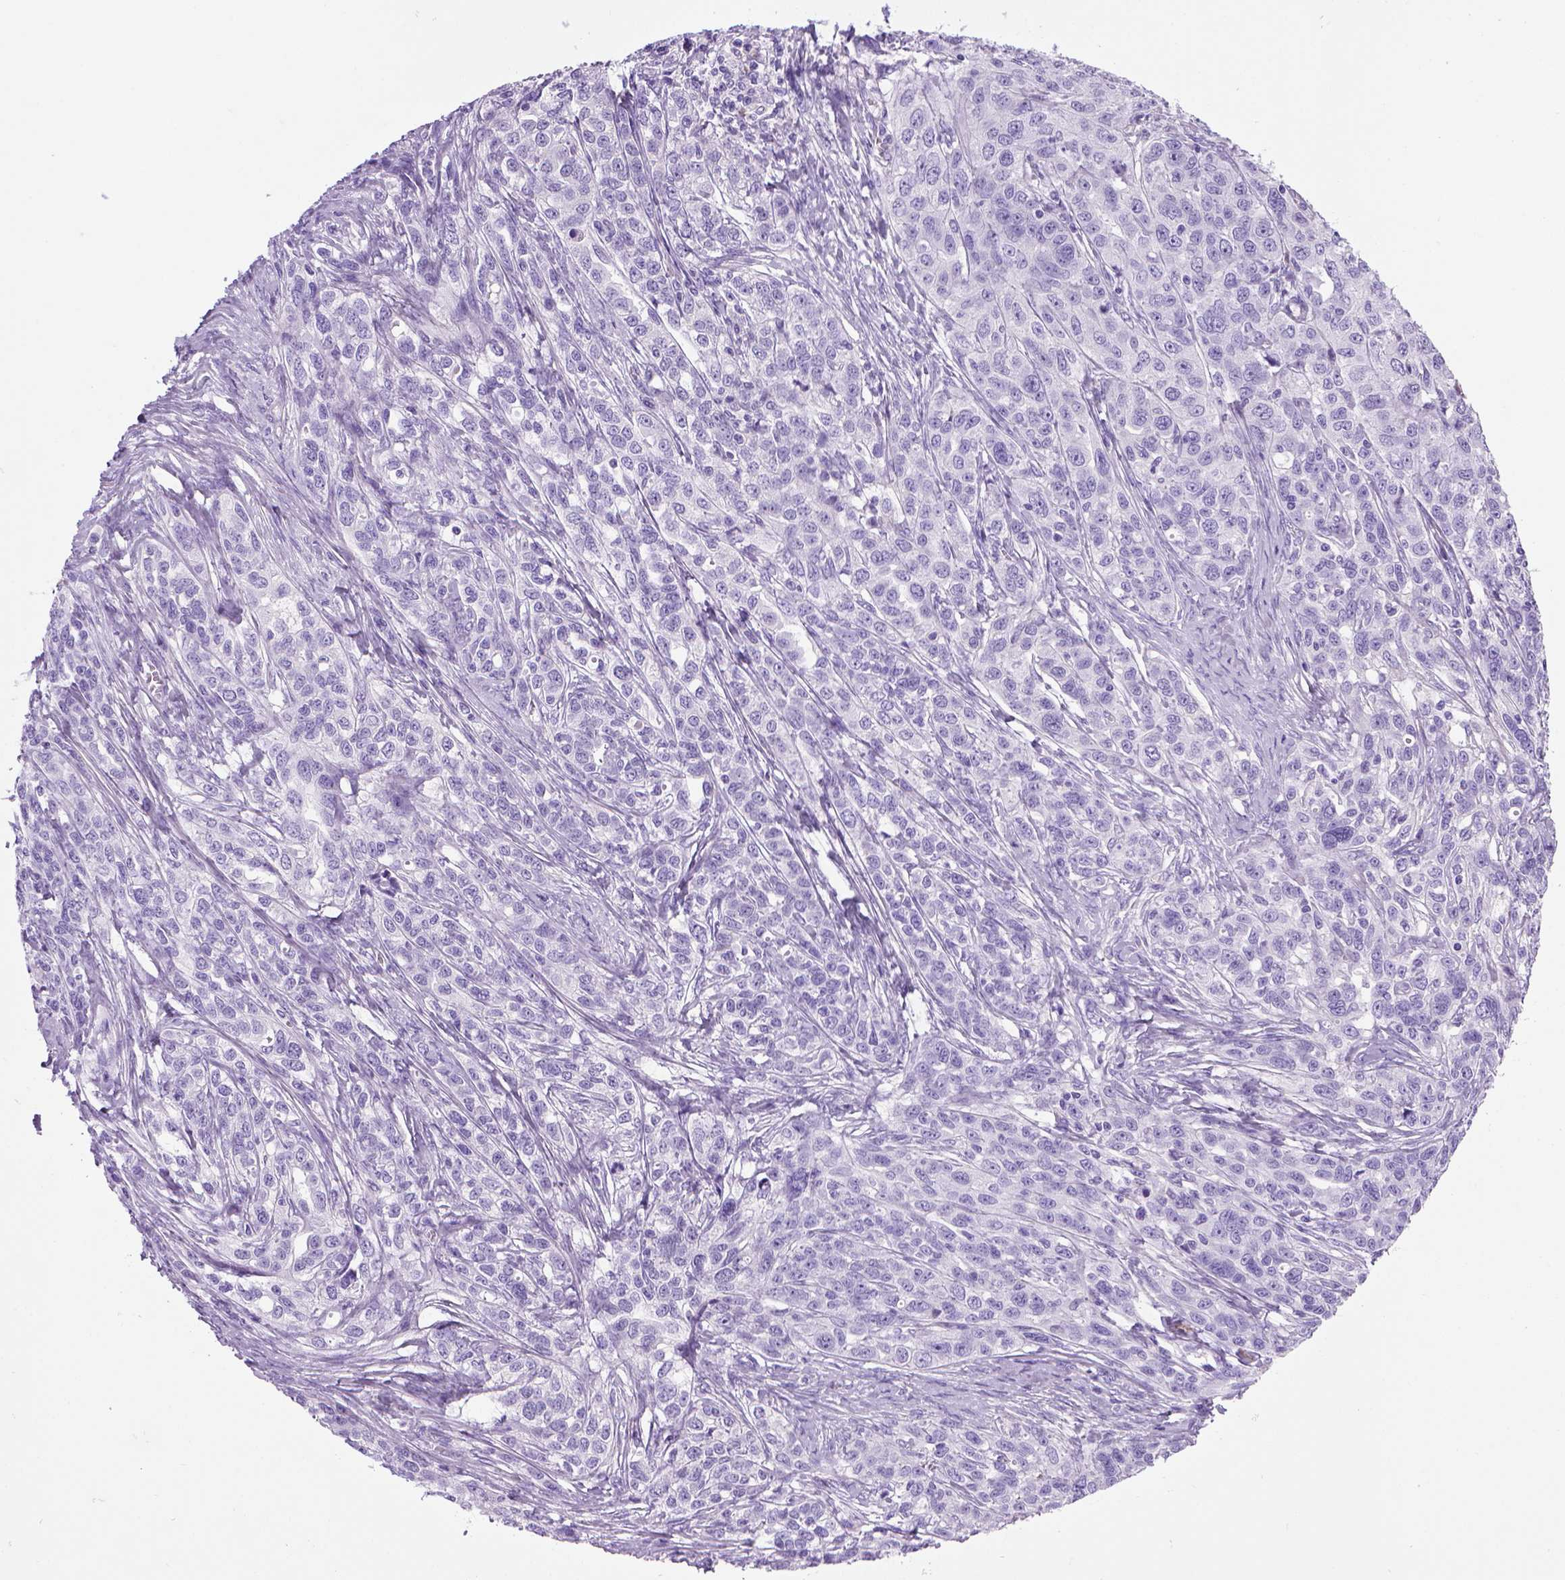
{"staining": {"intensity": "negative", "quantity": "none", "location": "none"}, "tissue": "ovarian cancer", "cell_type": "Tumor cells", "image_type": "cancer", "snomed": [{"axis": "morphology", "description": "Cystadenocarcinoma, serous, NOS"}, {"axis": "topography", "description": "Ovary"}], "caption": "High power microscopy histopathology image of an IHC histopathology image of ovarian cancer, revealing no significant expression in tumor cells.", "gene": "ARHGEF33", "patient": {"sex": "female", "age": 71}}